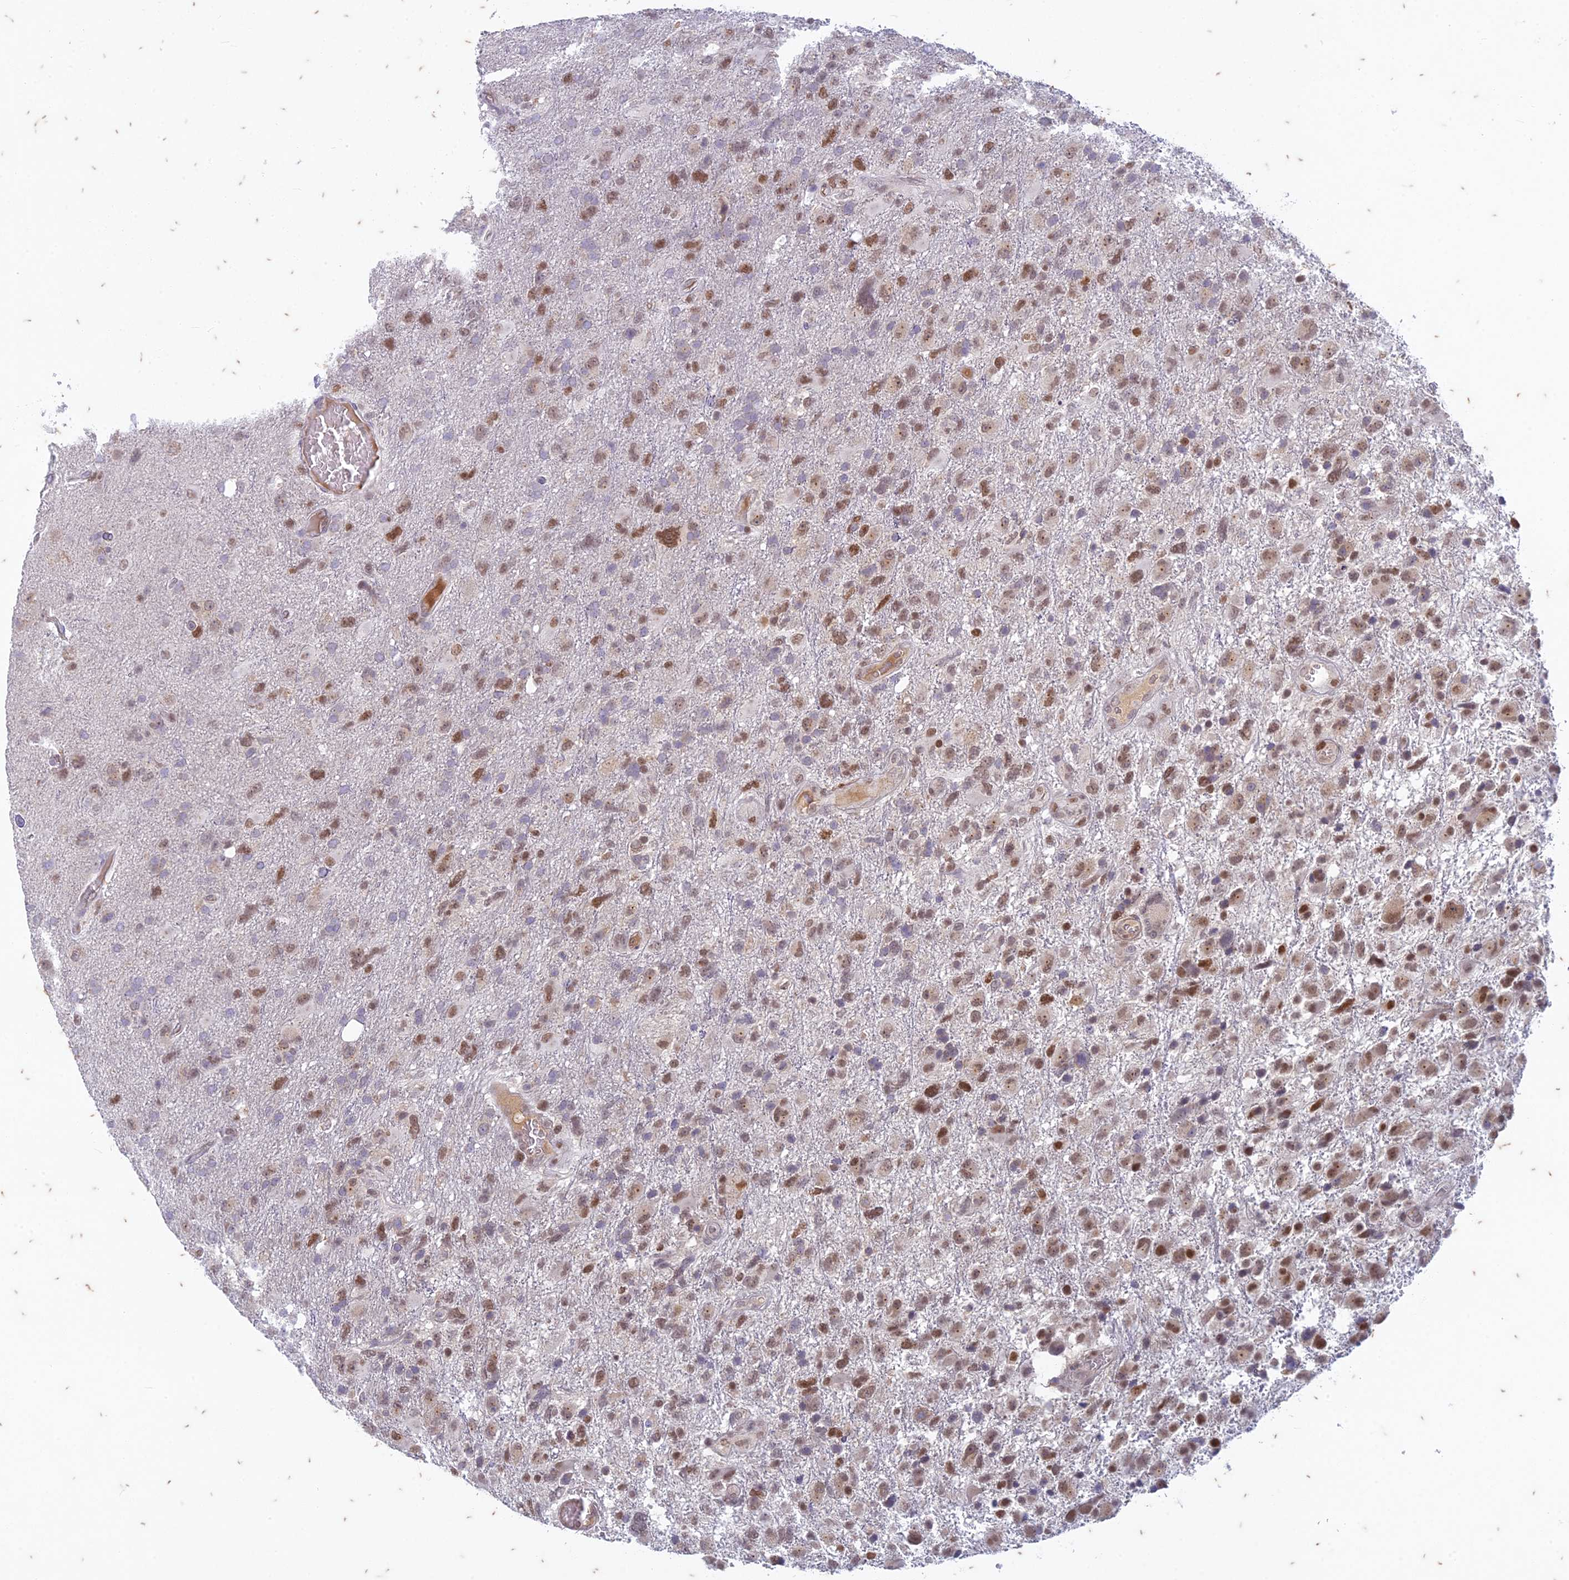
{"staining": {"intensity": "moderate", "quantity": ">75%", "location": "nuclear"}, "tissue": "glioma", "cell_type": "Tumor cells", "image_type": "cancer", "snomed": [{"axis": "morphology", "description": "Glioma, malignant, High grade"}, {"axis": "topography", "description": "Brain"}], "caption": "Human malignant glioma (high-grade) stained for a protein (brown) demonstrates moderate nuclear positive staining in about >75% of tumor cells.", "gene": "PABPN1L", "patient": {"sex": "male", "age": 61}}